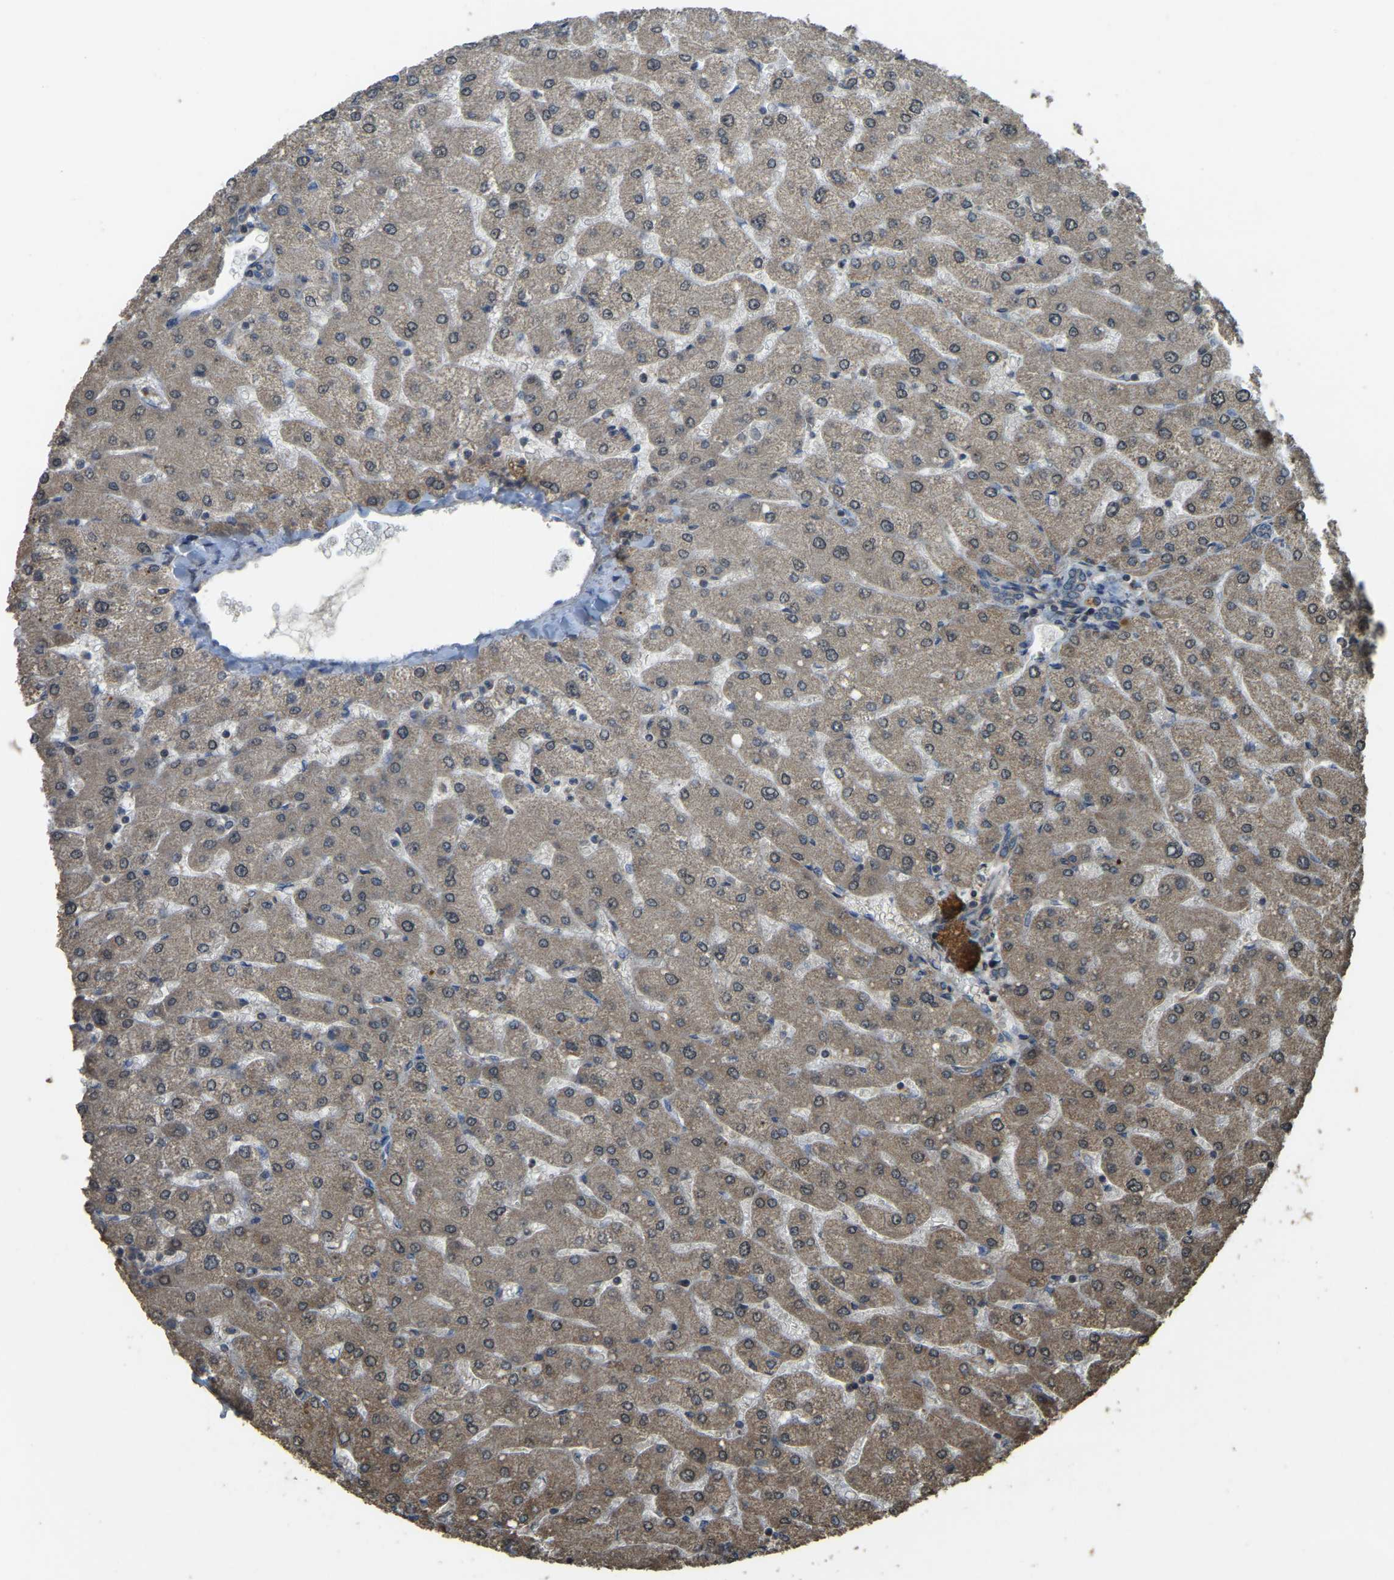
{"staining": {"intensity": "weak", "quantity": ">75%", "location": "cytoplasmic/membranous"}, "tissue": "liver", "cell_type": "Cholangiocytes", "image_type": "normal", "snomed": [{"axis": "morphology", "description": "Normal tissue, NOS"}, {"axis": "topography", "description": "Liver"}], "caption": "An IHC histopathology image of benign tissue is shown. Protein staining in brown shows weak cytoplasmic/membranous positivity in liver within cholangiocytes.", "gene": "GNG2", "patient": {"sex": "male", "age": 55}}